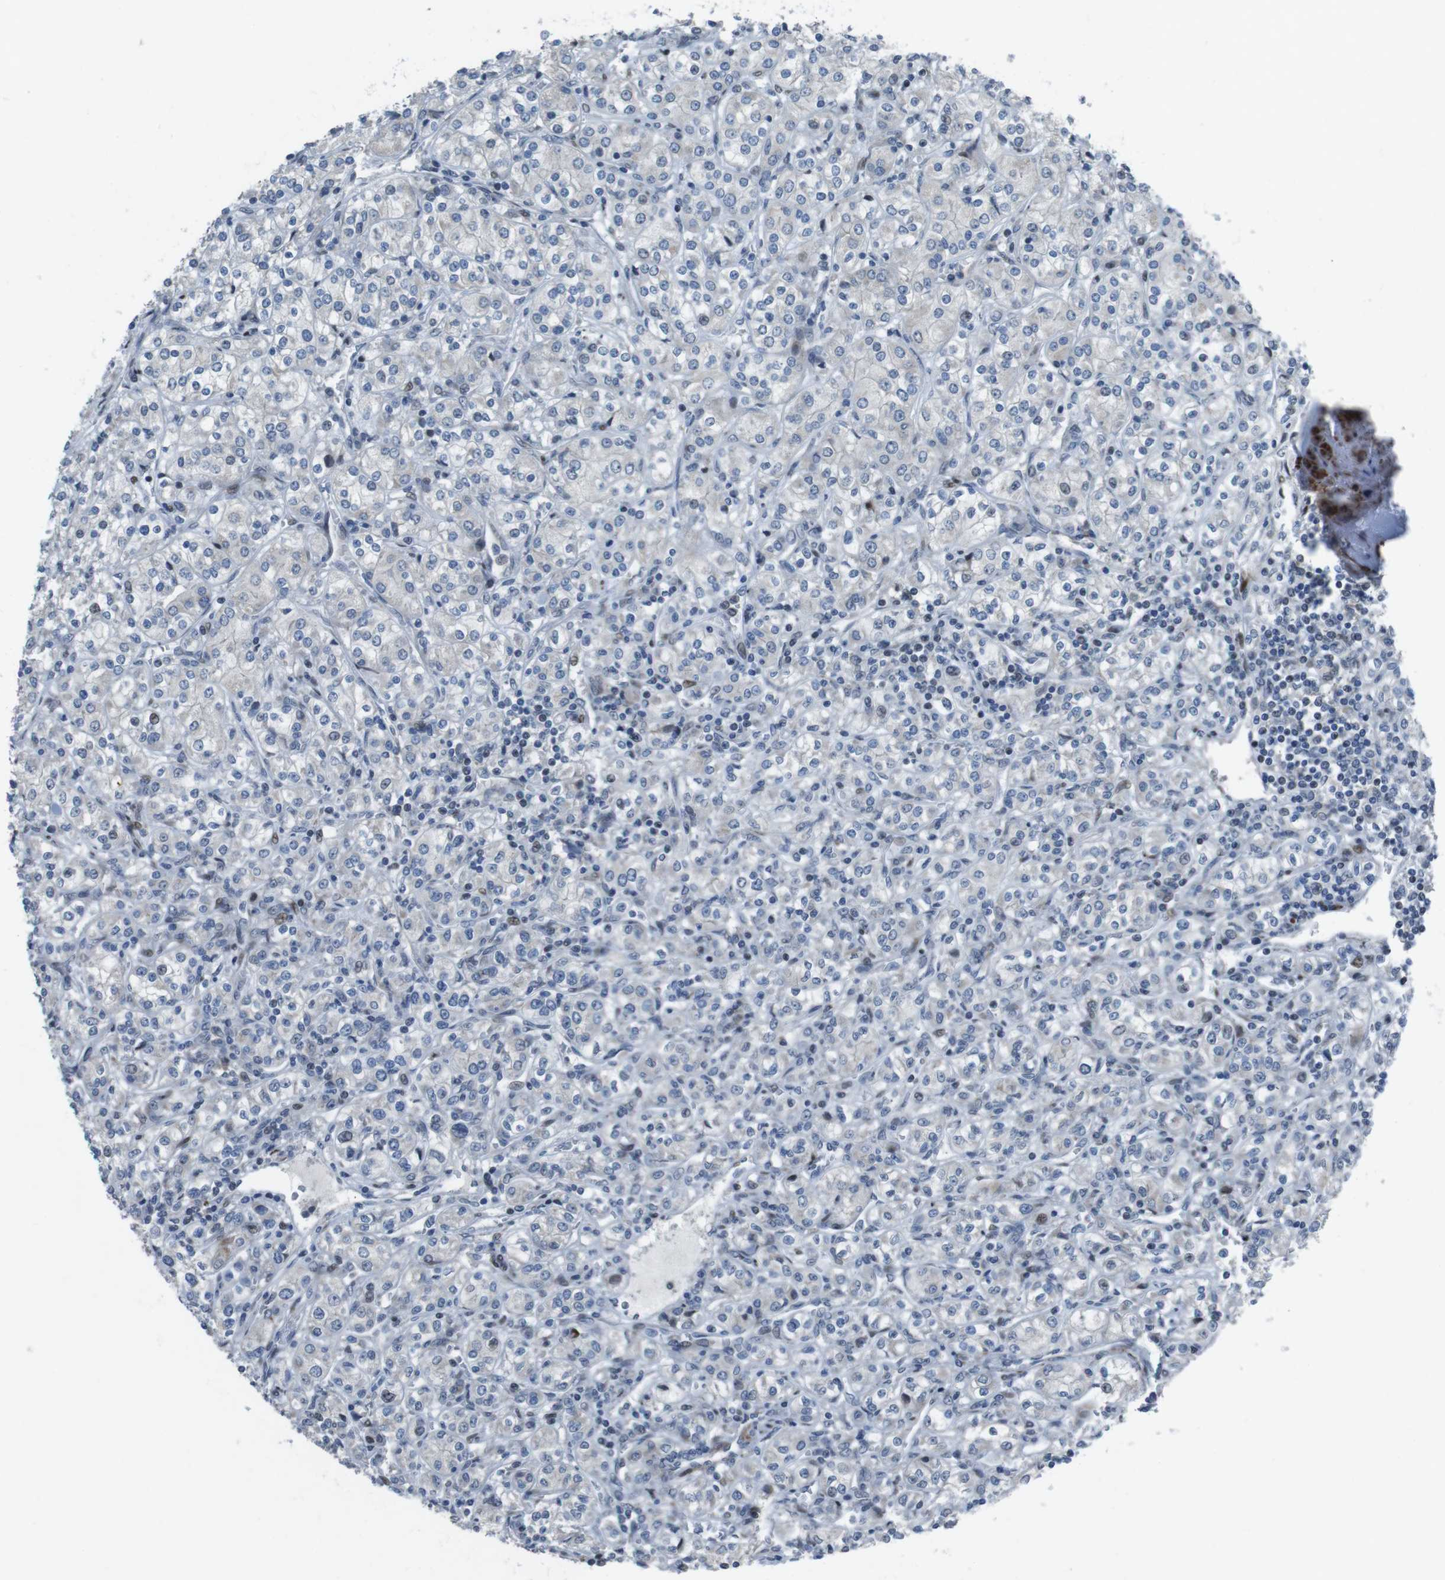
{"staining": {"intensity": "weak", "quantity": "<25%", "location": "nuclear"}, "tissue": "renal cancer", "cell_type": "Tumor cells", "image_type": "cancer", "snomed": [{"axis": "morphology", "description": "Adenocarcinoma, NOS"}, {"axis": "topography", "description": "Kidney"}], "caption": "The image exhibits no staining of tumor cells in adenocarcinoma (renal). Brightfield microscopy of immunohistochemistry (IHC) stained with DAB (3,3'-diaminobenzidine) (brown) and hematoxylin (blue), captured at high magnification.", "gene": "PBRM1", "patient": {"sex": "male", "age": 77}}